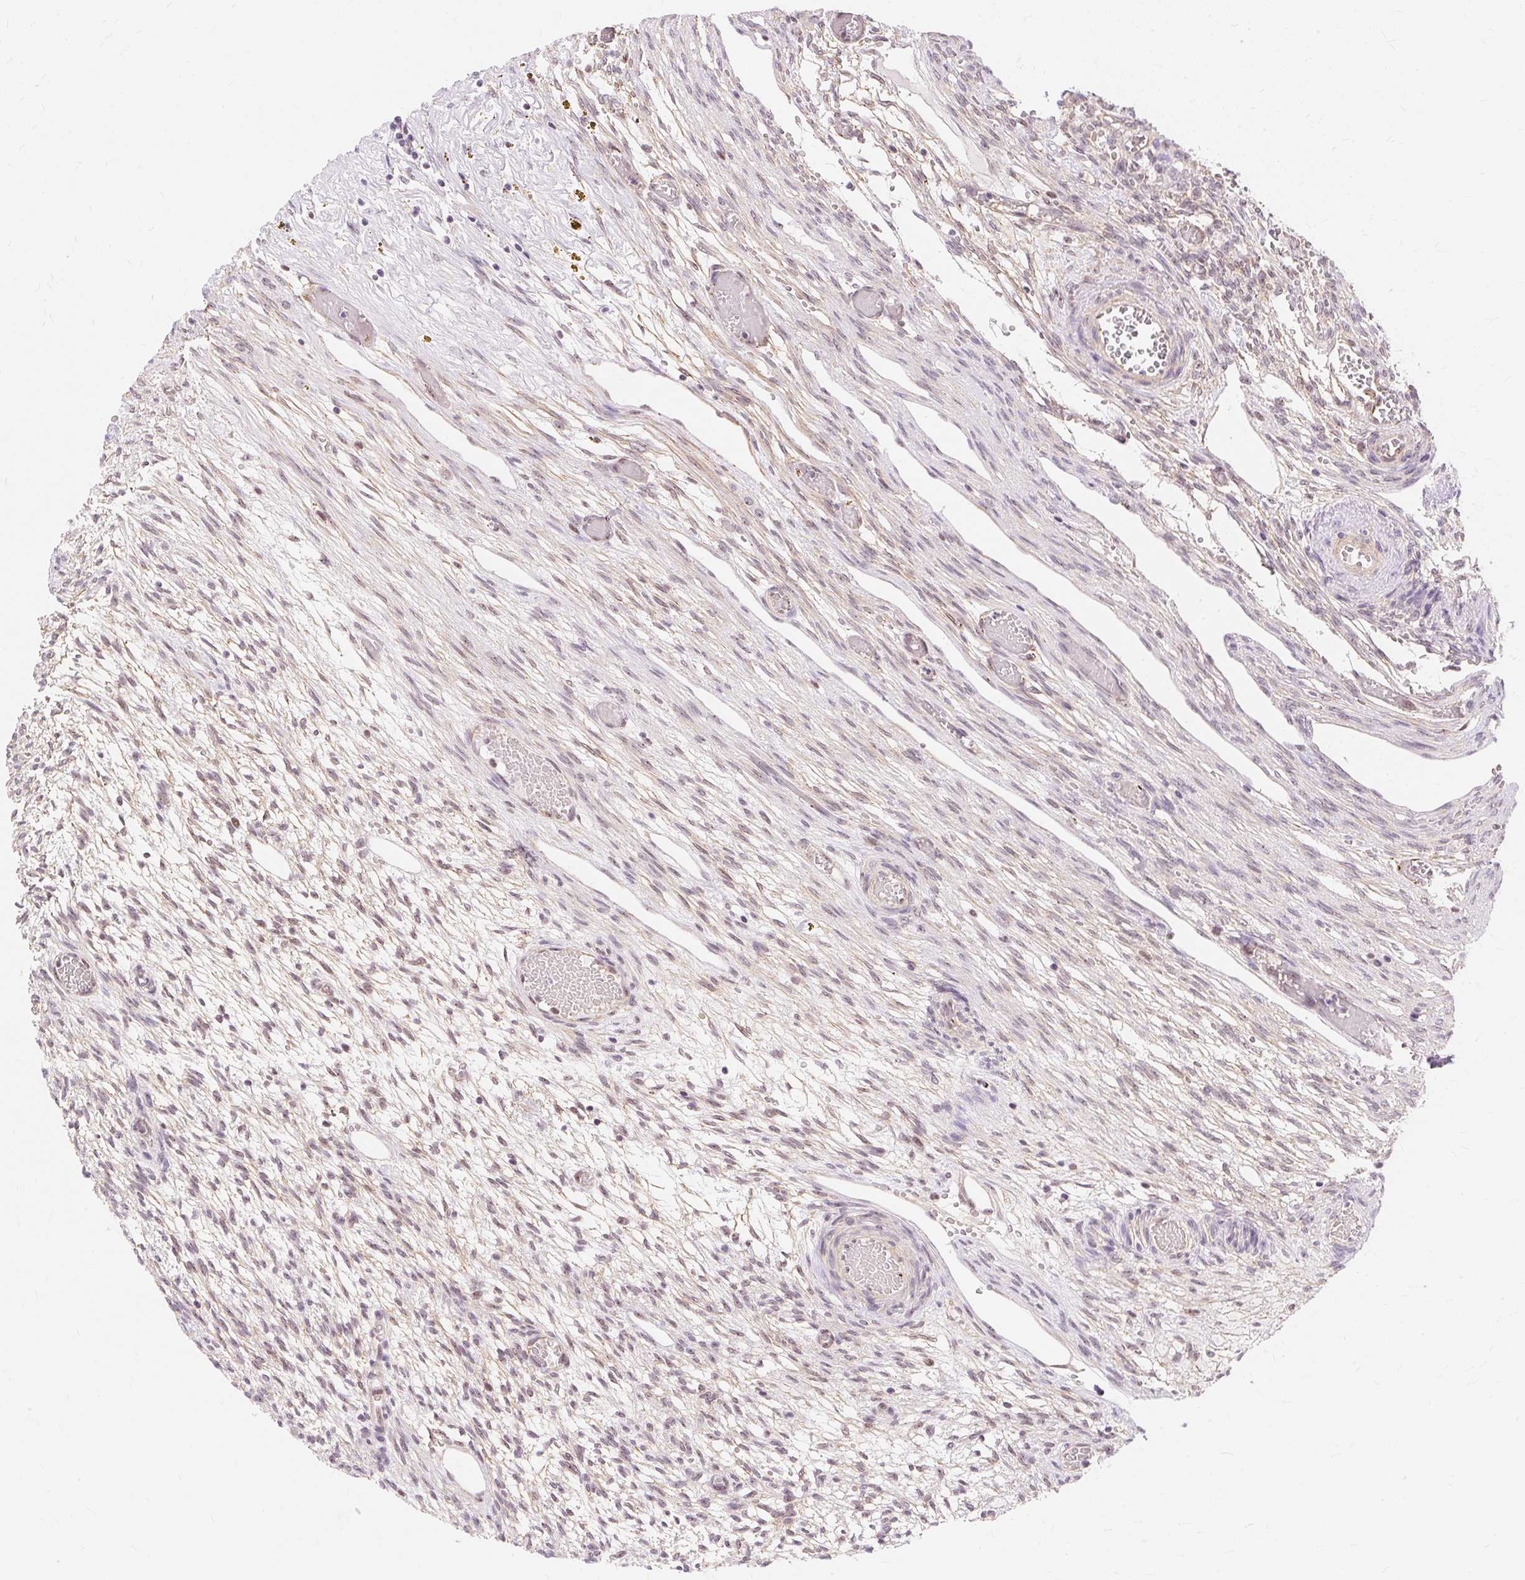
{"staining": {"intensity": "weak", "quantity": "25%-75%", "location": "nuclear"}, "tissue": "ovary", "cell_type": "Follicle cells", "image_type": "normal", "snomed": [{"axis": "morphology", "description": "Normal tissue, NOS"}, {"axis": "topography", "description": "Ovary"}], "caption": "DAB immunohistochemical staining of normal ovary shows weak nuclear protein expression in about 25%-75% of follicle cells. Immunohistochemistry stains the protein of interest in brown and the nuclei are stained blue.", "gene": "OBP2A", "patient": {"sex": "female", "age": 67}}